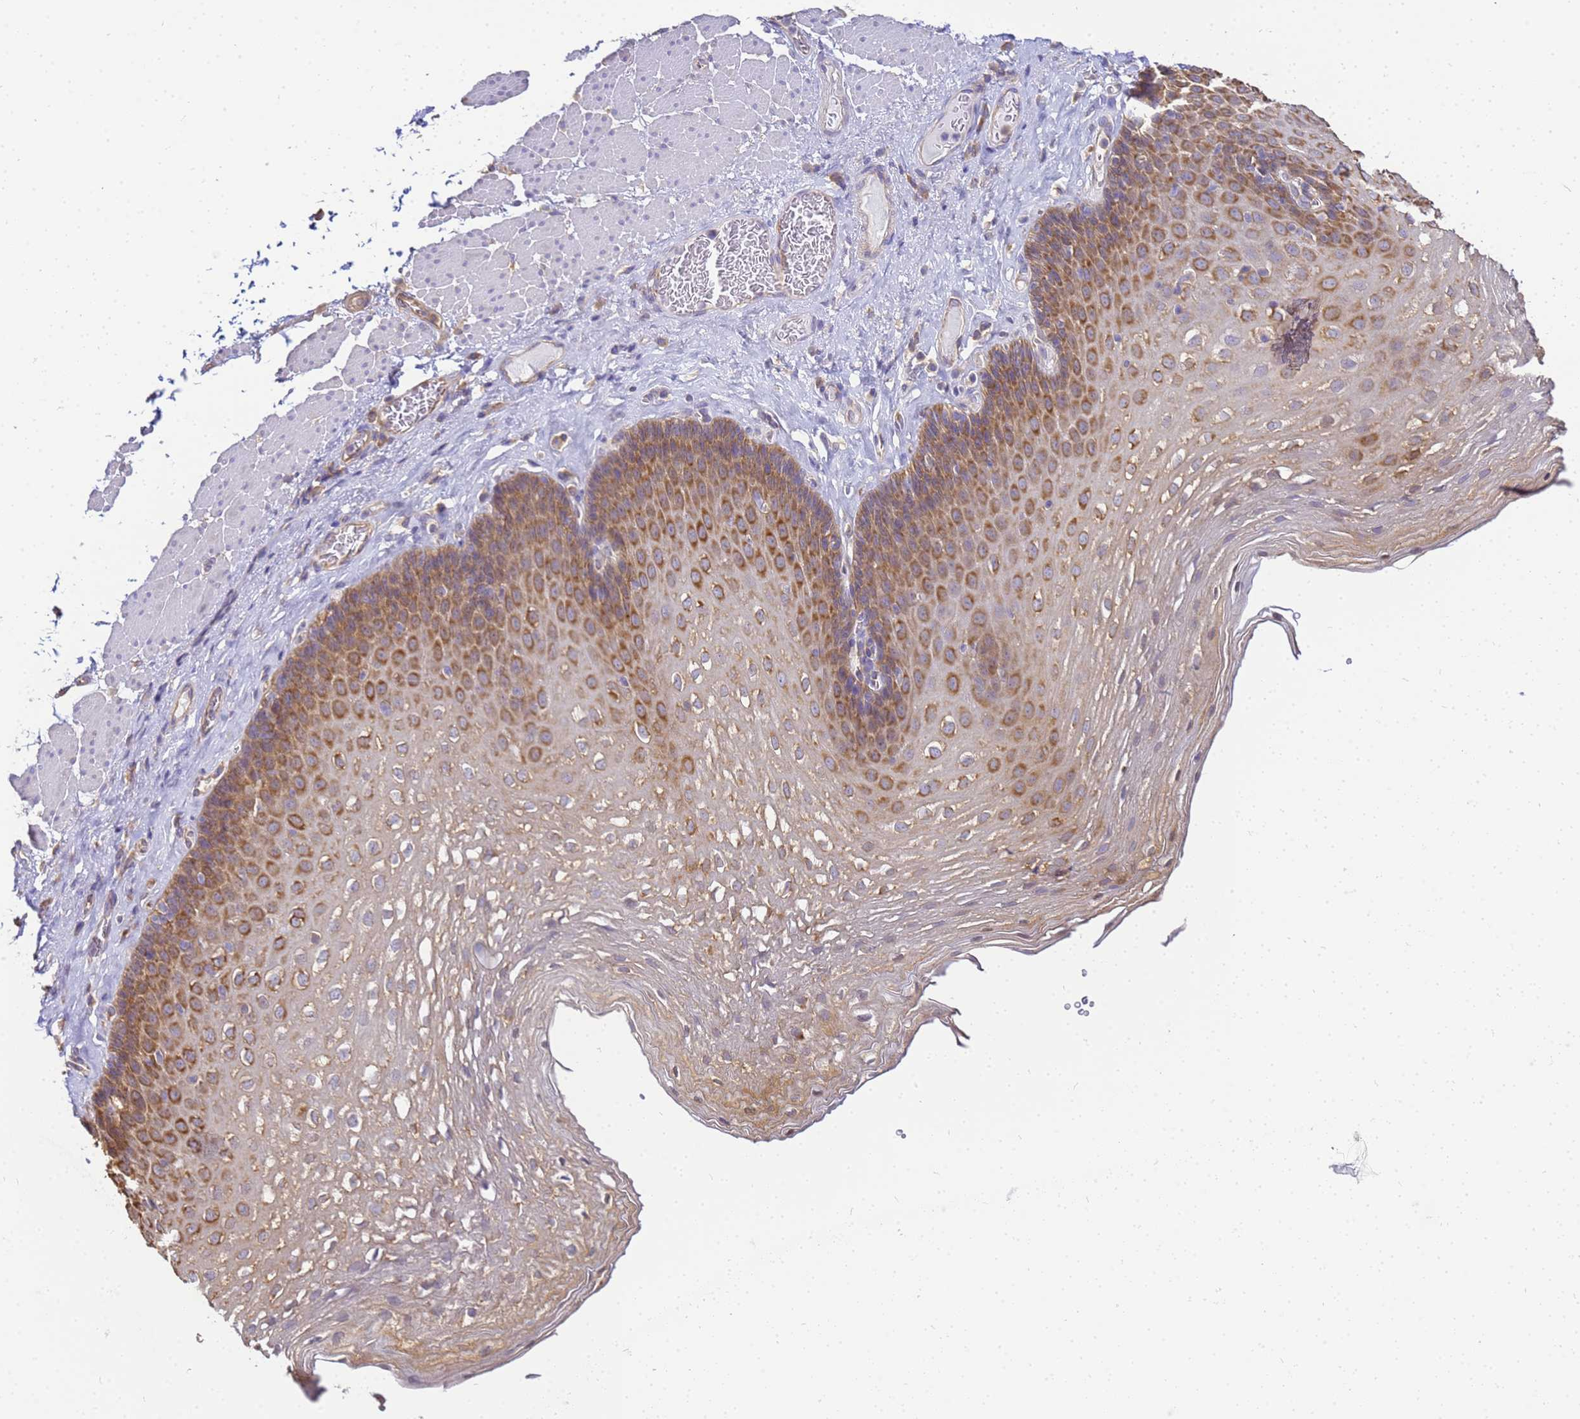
{"staining": {"intensity": "moderate", "quantity": ">75%", "location": "cytoplasmic/membranous"}, "tissue": "esophagus", "cell_type": "Squamous epithelial cells", "image_type": "normal", "snomed": [{"axis": "morphology", "description": "Normal tissue, NOS"}, {"axis": "topography", "description": "Esophagus"}], "caption": "This micrograph shows IHC staining of unremarkable human esophagus, with medium moderate cytoplasmic/membranous positivity in about >75% of squamous epithelial cells.", "gene": "NARS1", "patient": {"sex": "female", "age": 66}}